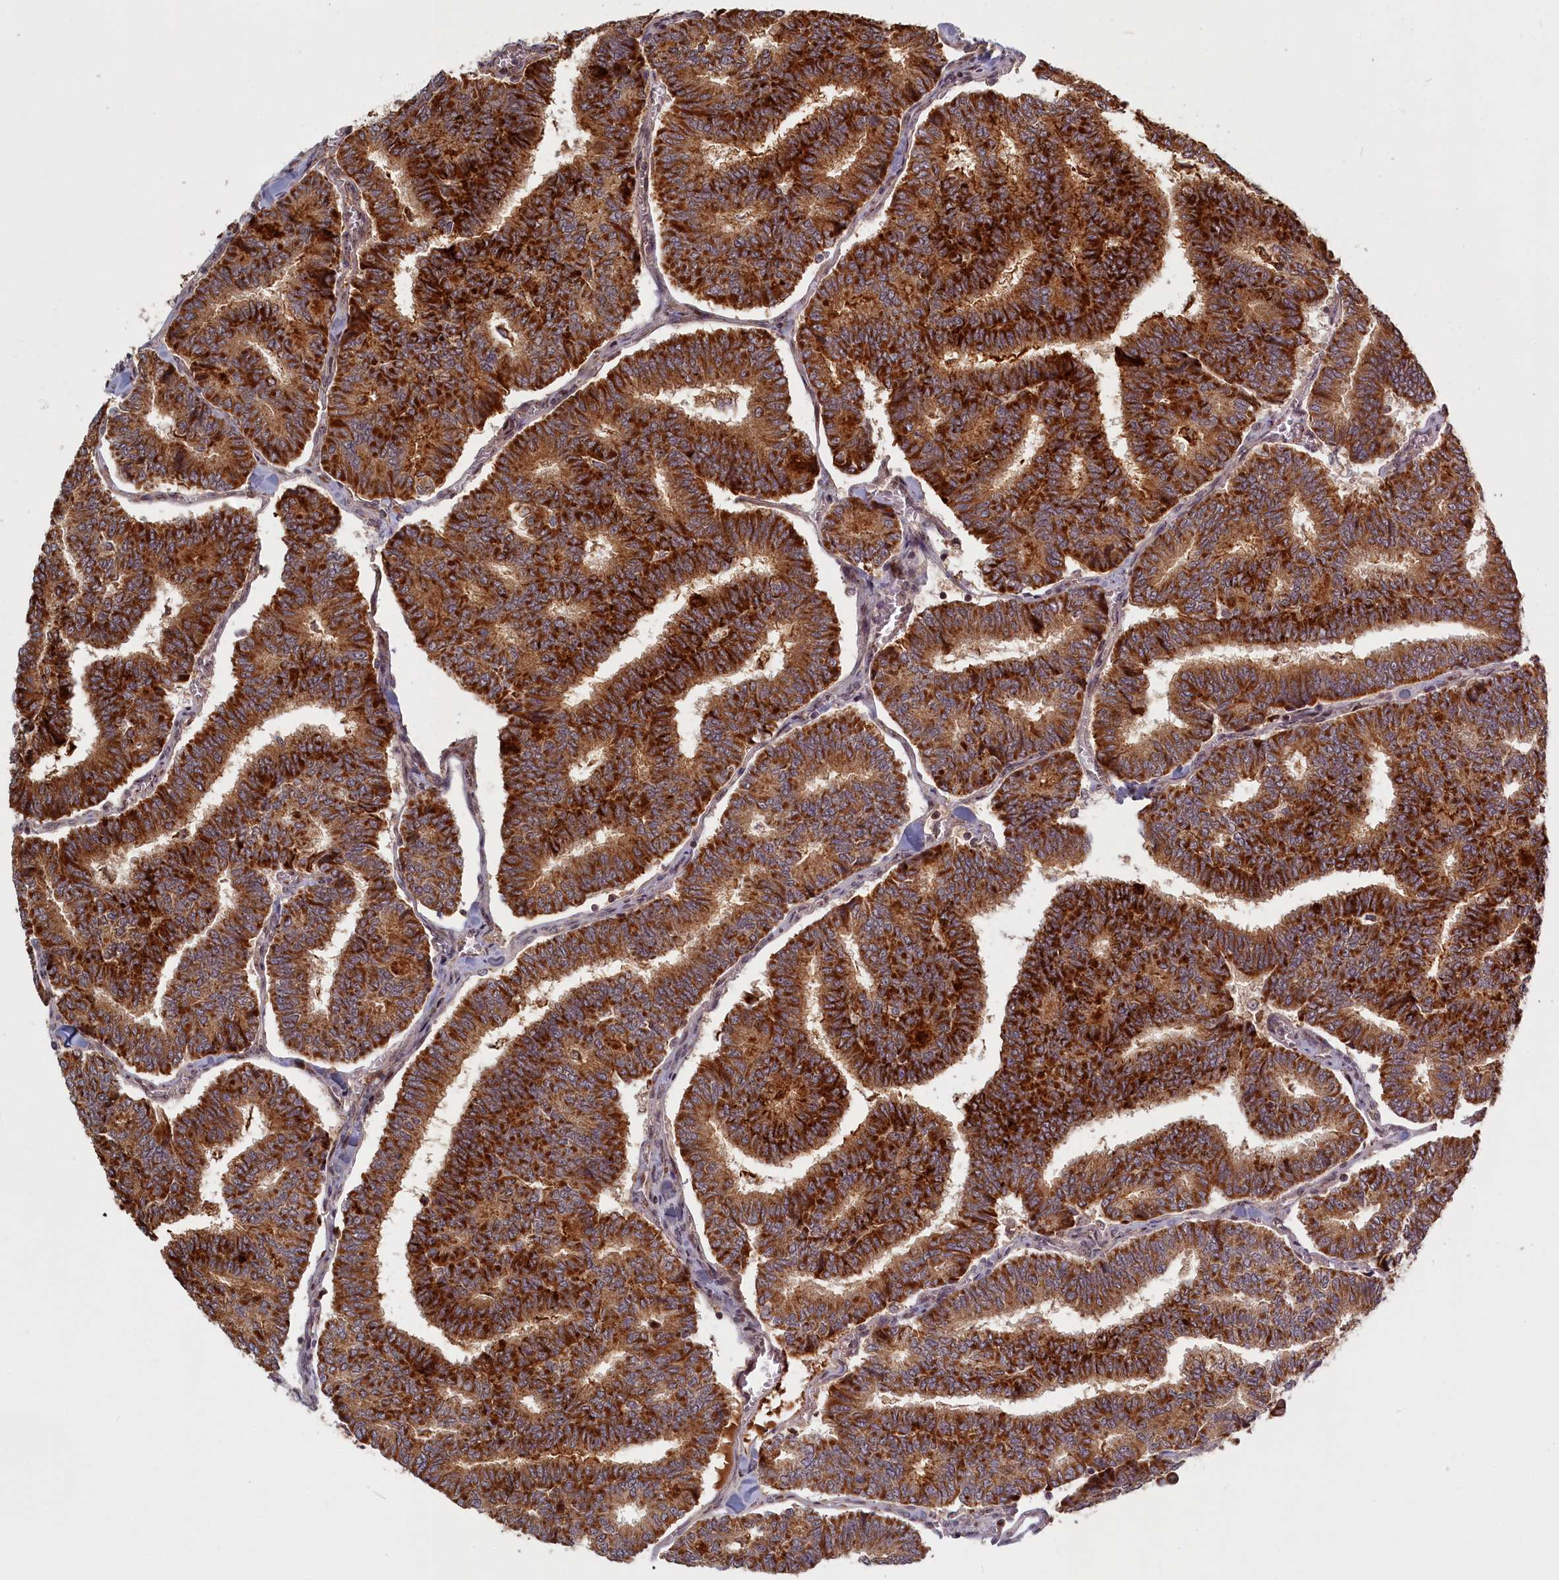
{"staining": {"intensity": "strong", "quantity": ">75%", "location": "cytoplasmic/membranous"}, "tissue": "thyroid cancer", "cell_type": "Tumor cells", "image_type": "cancer", "snomed": [{"axis": "morphology", "description": "Papillary adenocarcinoma, NOS"}, {"axis": "topography", "description": "Thyroid gland"}], "caption": "An immunohistochemistry image of tumor tissue is shown. Protein staining in brown highlights strong cytoplasmic/membranous positivity in thyroid cancer within tumor cells.", "gene": "PLA2G10", "patient": {"sex": "female", "age": 35}}